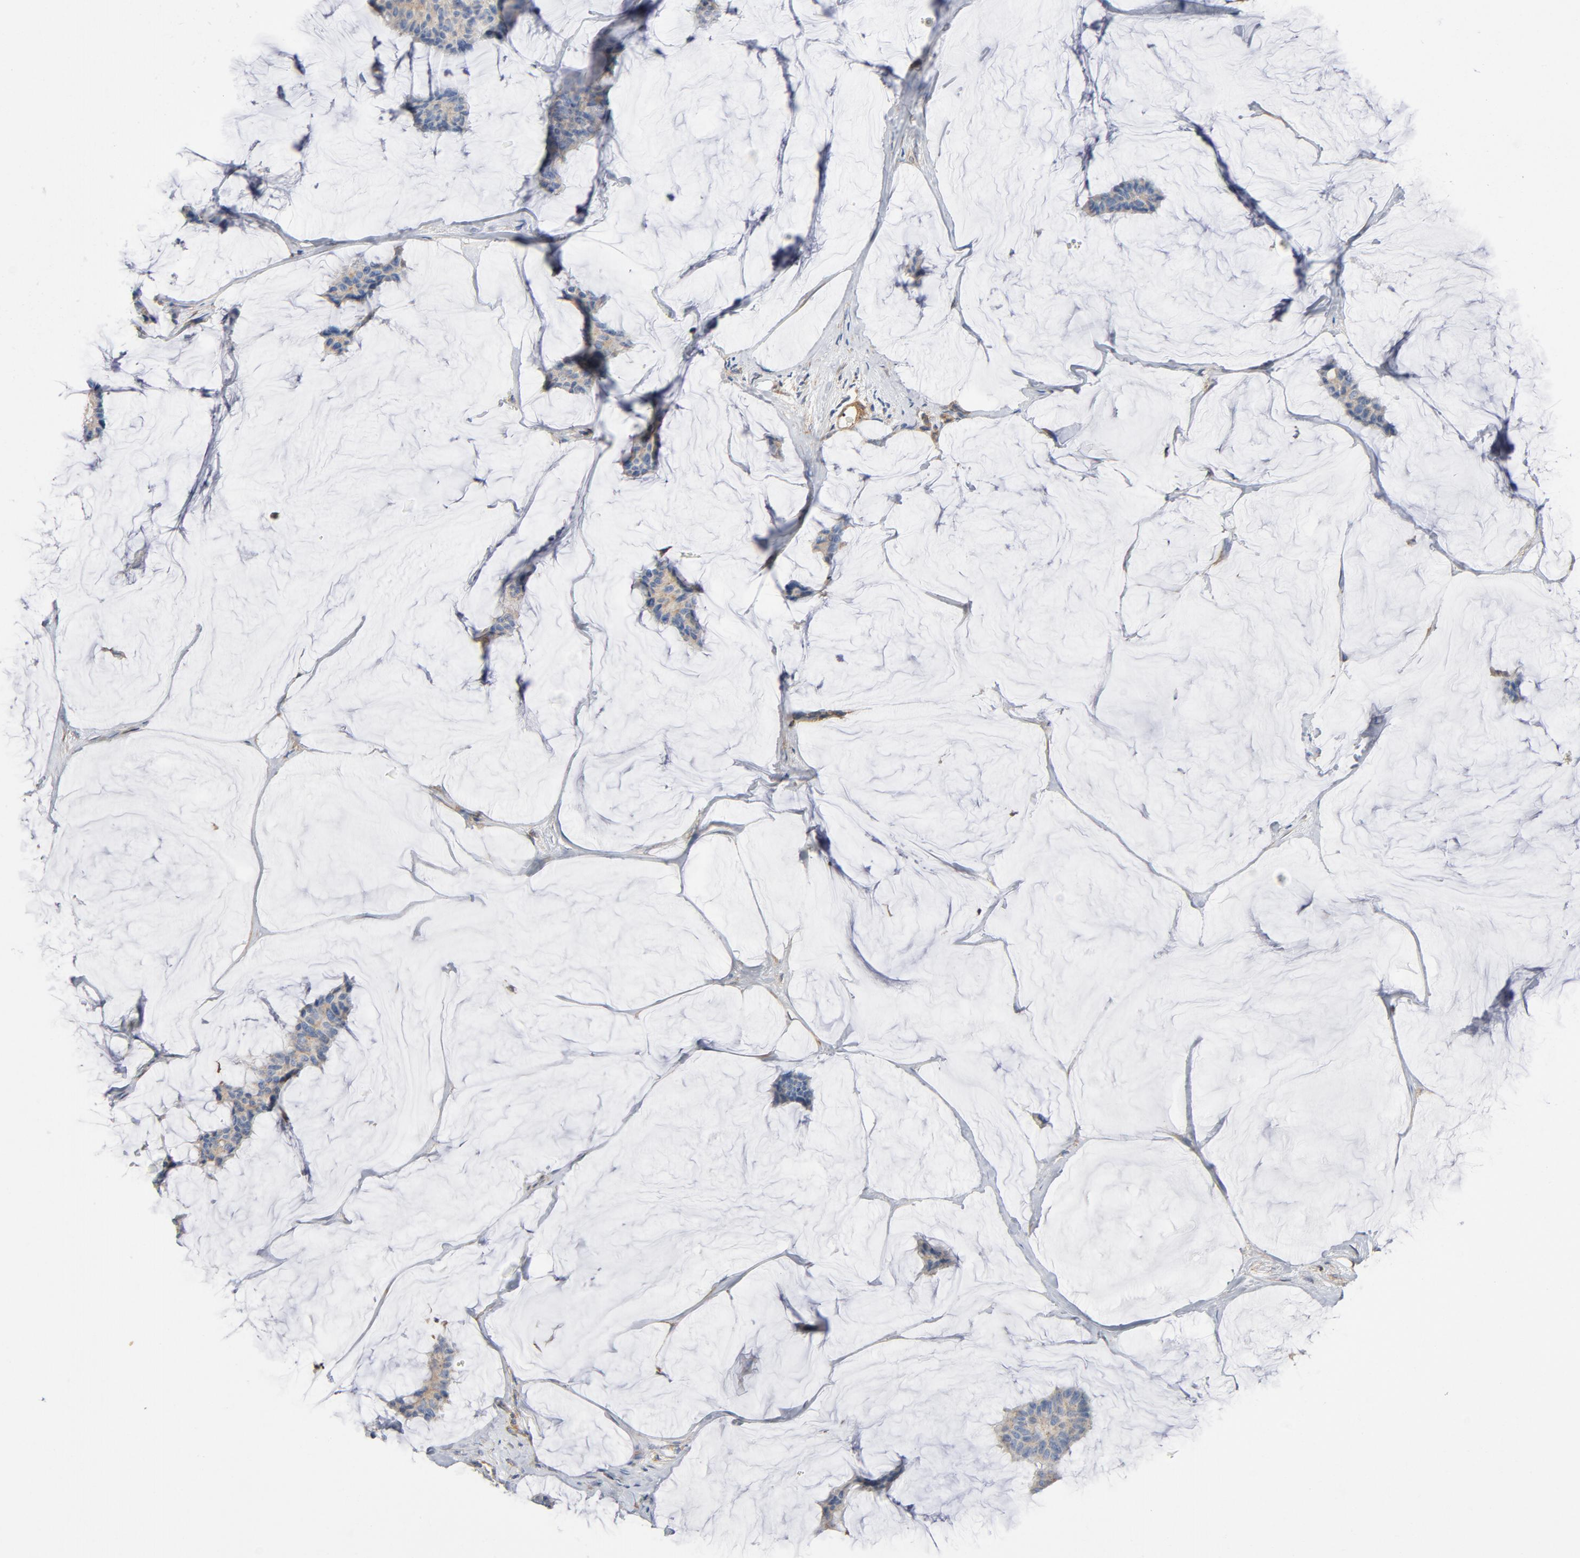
{"staining": {"intensity": "negative", "quantity": "none", "location": "none"}, "tissue": "breast cancer", "cell_type": "Tumor cells", "image_type": "cancer", "snomed": [{"axis": "morphology", "description": "Duct carcinoma"}, {"axis": "topography", "description": "Breast"}], "caption": "Immunohistochemical staining of invasive ductal carcinoma (breast) shows no significant expression in tumor cells.", "gene": "ILK", "patient": {"sex": "female", "age": 93}}